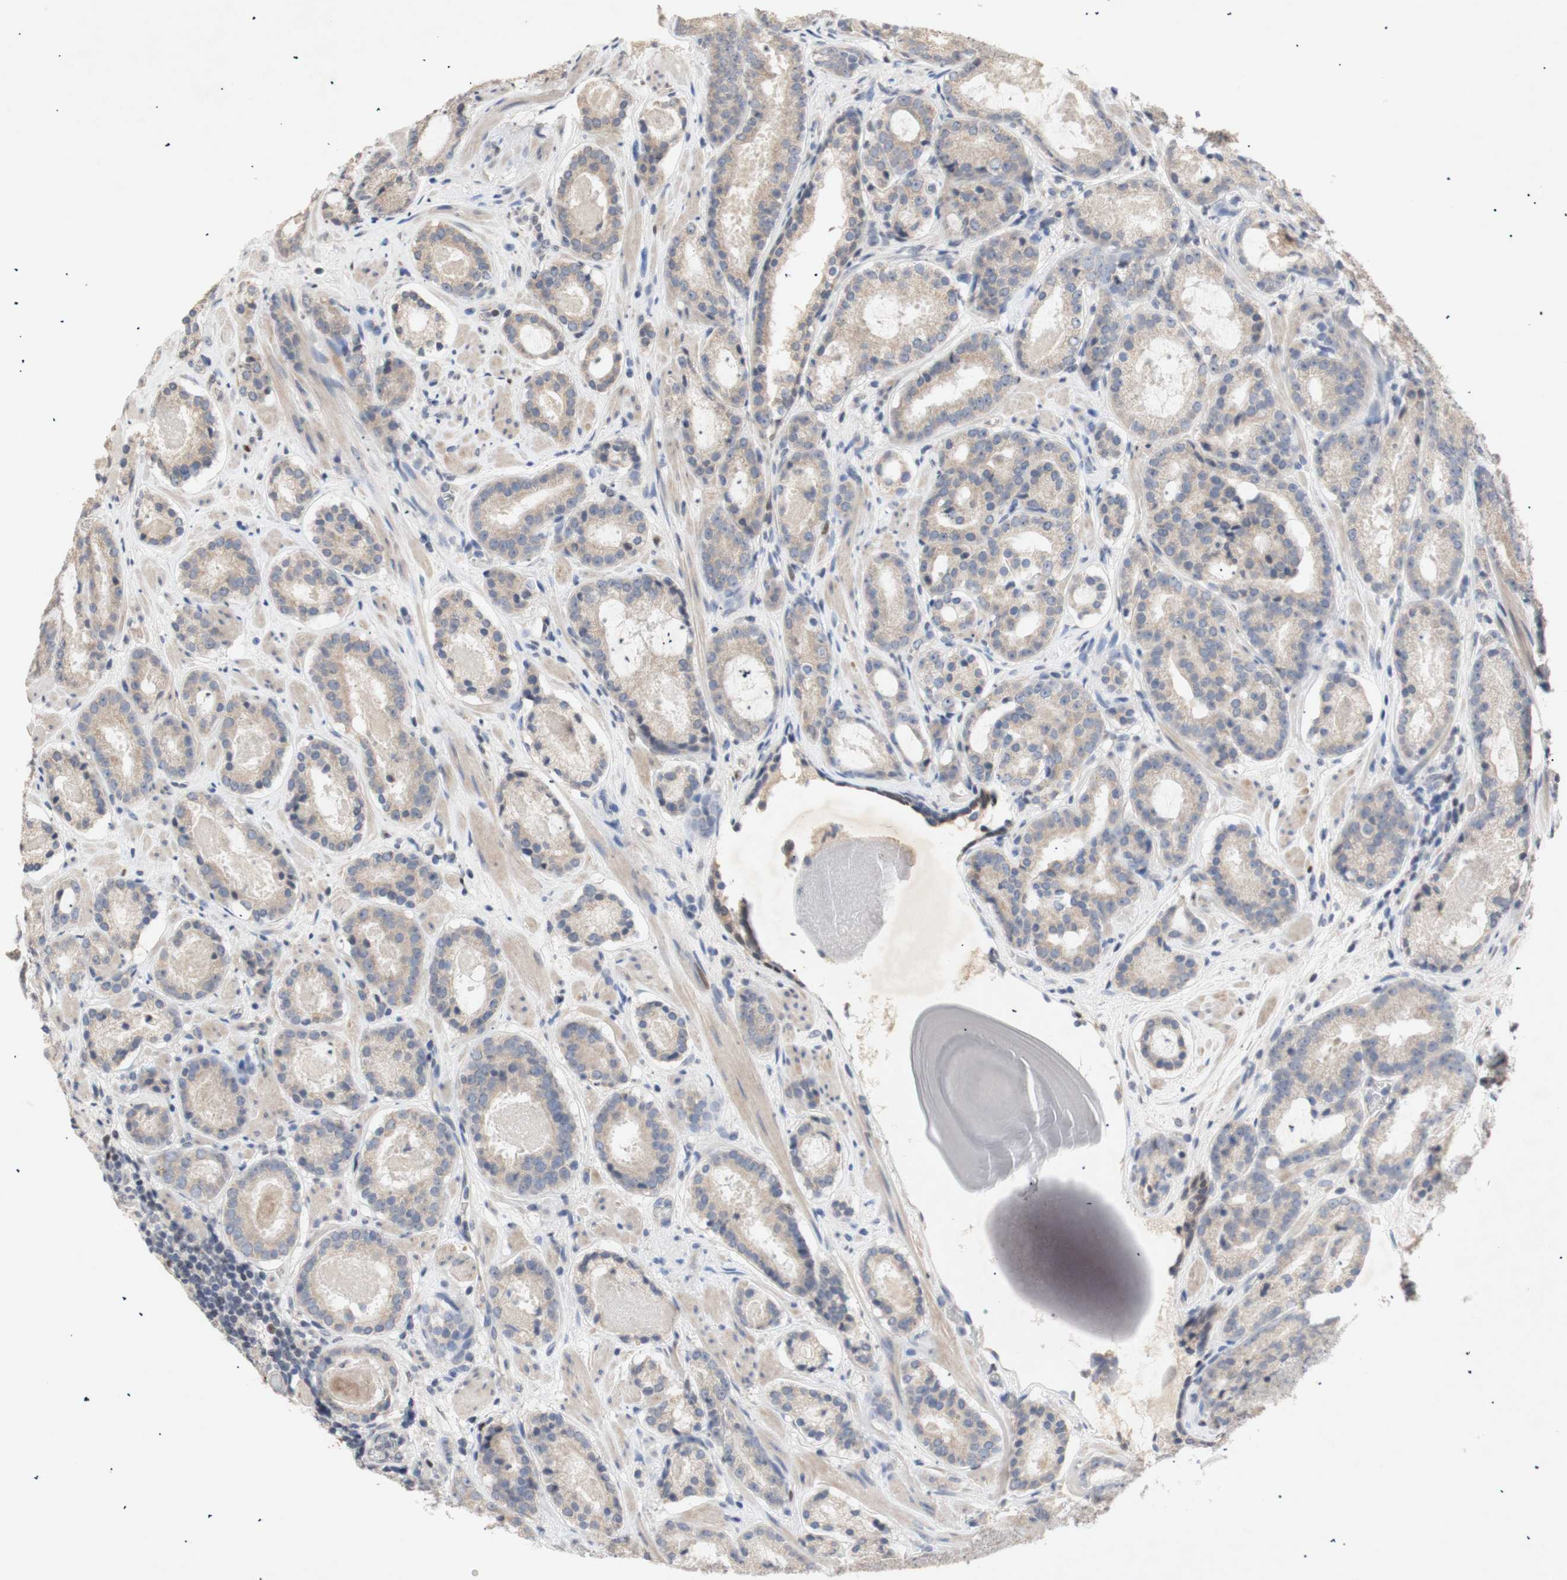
{"staining": {"intensity": "weak", "quantity": ">75%", "location": "cytoplasmic/membranous"}, "tissue": "prostate cancer", "cell_type": "Tumor cells", "image_type": "cancer", "snomed": [{"axis": "morphology", "description": "Adenocarcinoma, Low grade"}, {"axis": "topography", "description": "Prostate"}], "caption": "This micrograph demonstrates prostate cancer stained with immunohistochemistry (IHC) to label a protein in brown. The cytoplasmic/membranous of tumor cells show weak positivity for the protein. Nuclei are counter-stained blue.", "gene": "FOSB", "patient": {"sex": "male", "age": 69}}